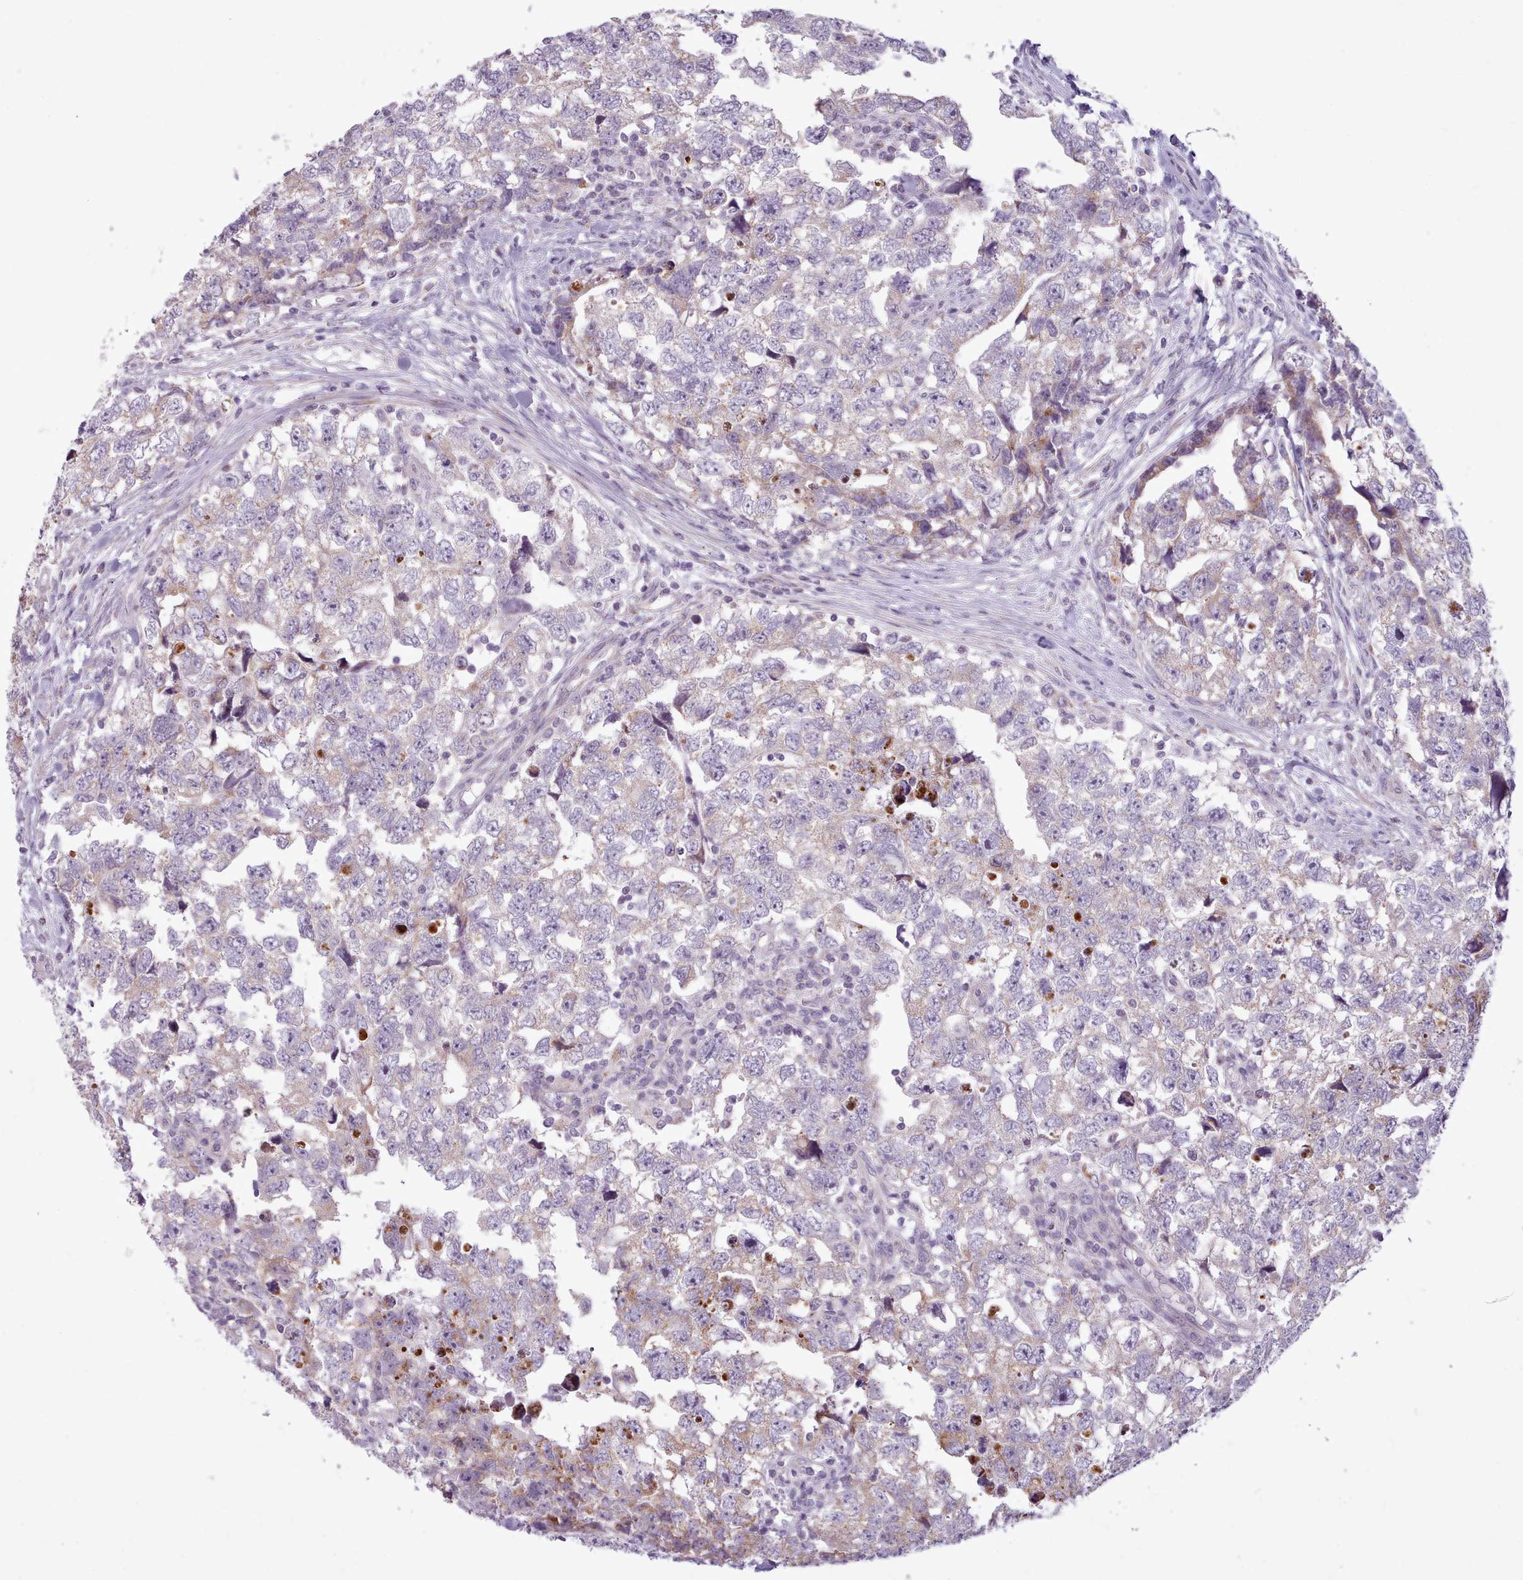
{"staining": {"intensity": "negative", "quantity": "none", "location": "none"}, "tissue": "testis cancer", "cell_type": "Tumor cells", "image_type": "cancer", "snomed": [{"axis": "morphology", "description": "Carcinoma, Embryonal, NOS"}, {"axis": "topography", "description": "Testis"}], "caption": "Tumor cells are negative for brown protein staining in testis embryonal carcinoma. The staining was performed using DAB to visualize the protein expression in brown, while the nuclei were stained in blue with hematoxylin (Magnification: 20x).", "gene": "AVL9", "patient": {"sex": "male", "age": 22}}